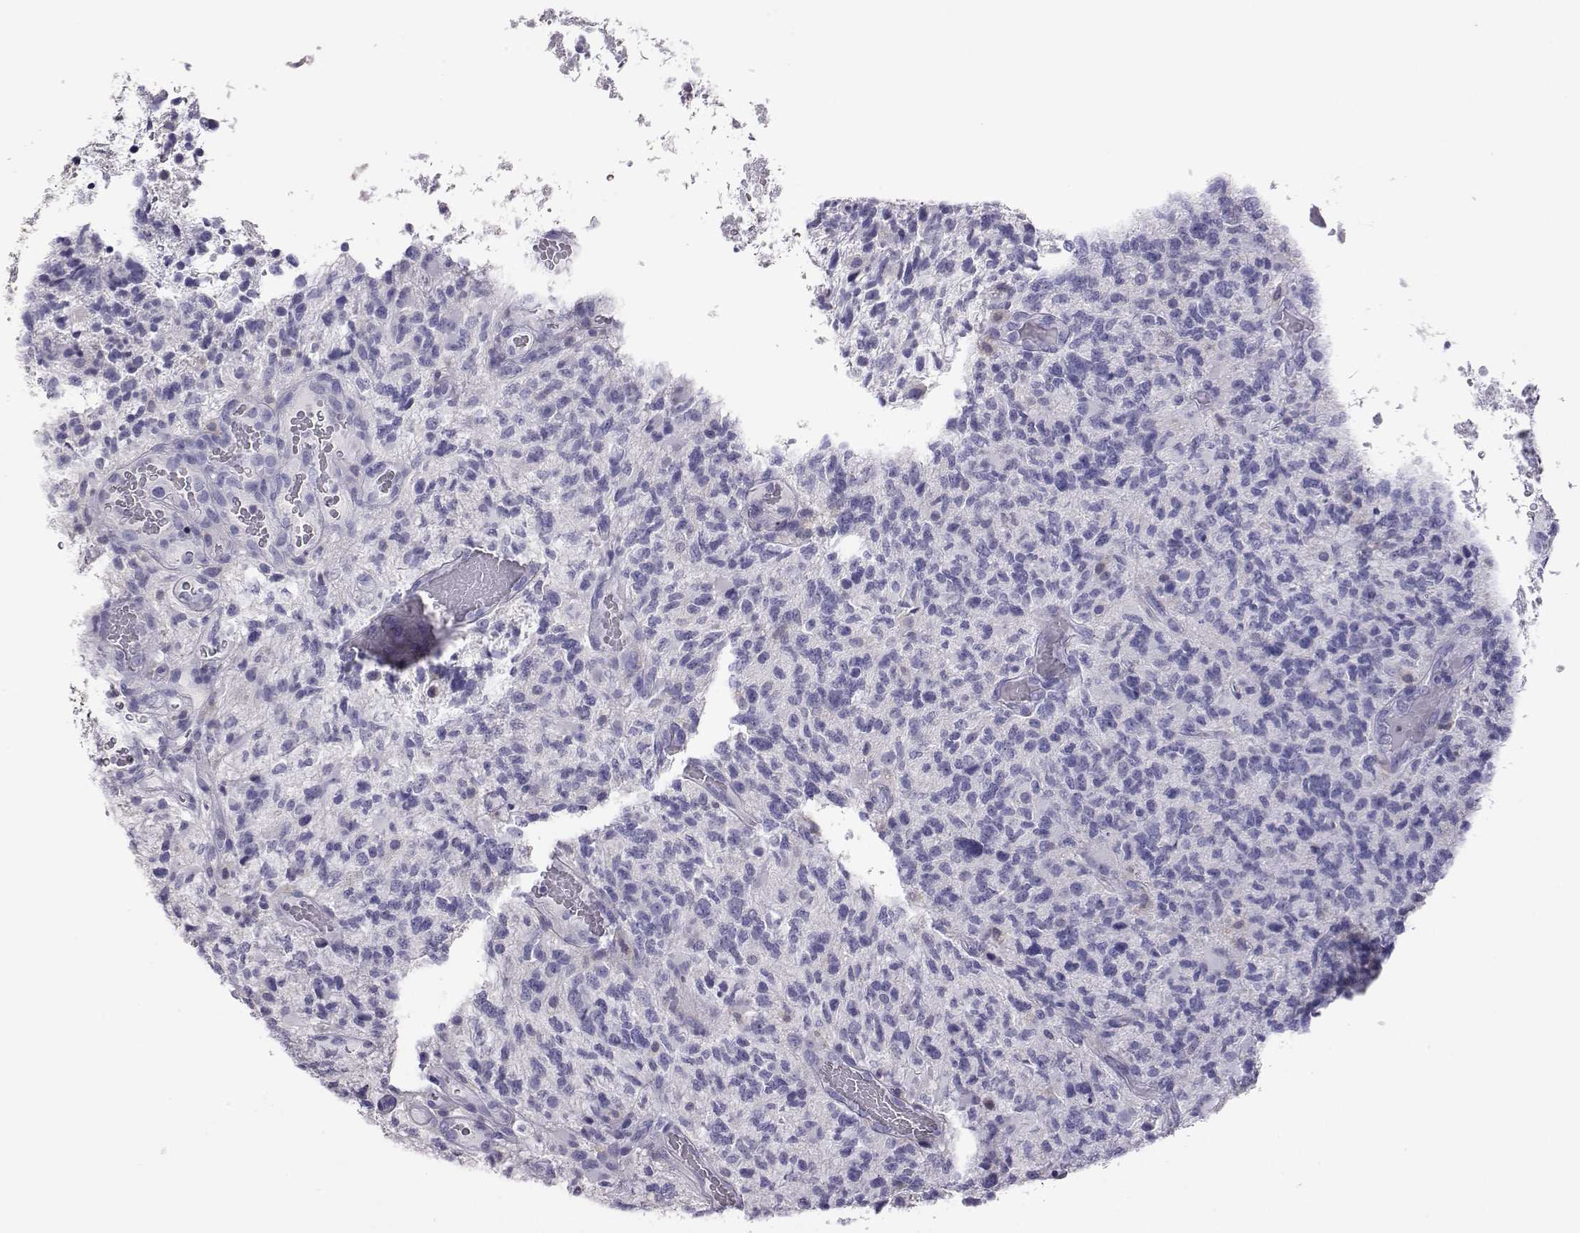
{"staining": {"intensity": "negative", "quantity": "none", "location": "none"}, "tissue": "glioma", "cell_type": "Tumor cells", "image_type": "cancer", "snomed": [{"axis": "morphology", "description": "Glioma, malignant, High grade"}, {"axis": "topography", "description": "Brain"}], "caption": "Malignant high-grade glioma stained for a protein using IHC demonstrates no positivity tumor cells.", "gene": "AKR1B1", "patient": {"sex": "female", "age": 71}}